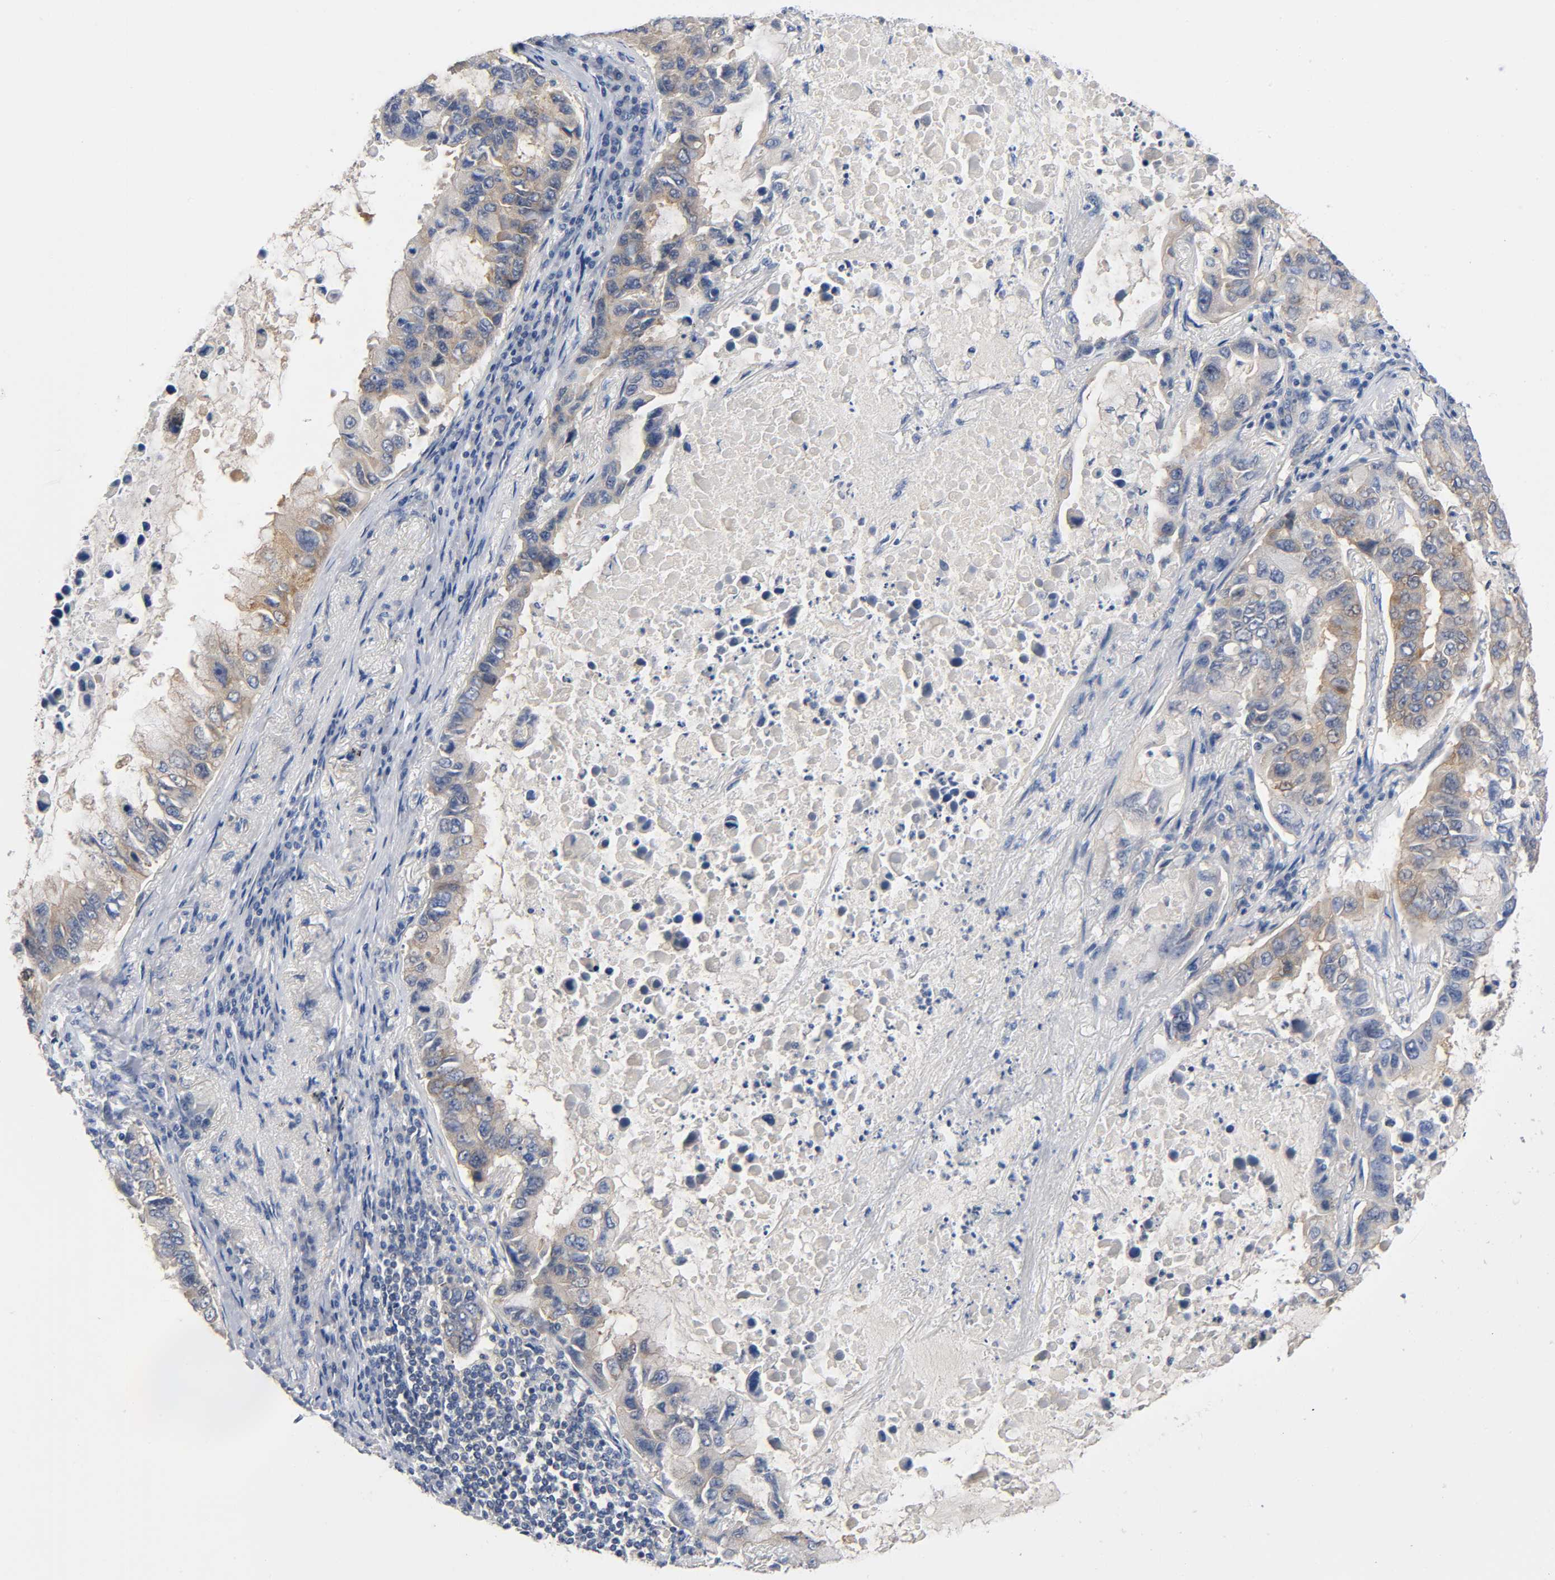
{"staining": {"intensity": "moderate", "quantity": ">75%", "location": "cytoplasmic/membranous"}, "tissue": "lung cancer", "cell_type": "Tumor cells", "image_type": "cancer", "snomed": [{"axis": "morphology", "description": "Adenocarcinoma, NOS"}, {"axis": "topography", "description": "Lung"}], "caption": "About >75% of tumor cells in human lung cancer (adenocarcinoma) exhibit moderate cytoplasmic/membranous protein positivity as visualized by brown immunohistochemical staining.", "gene": "PRKAB1", "patient": {"sex": "male", "age": 64}}